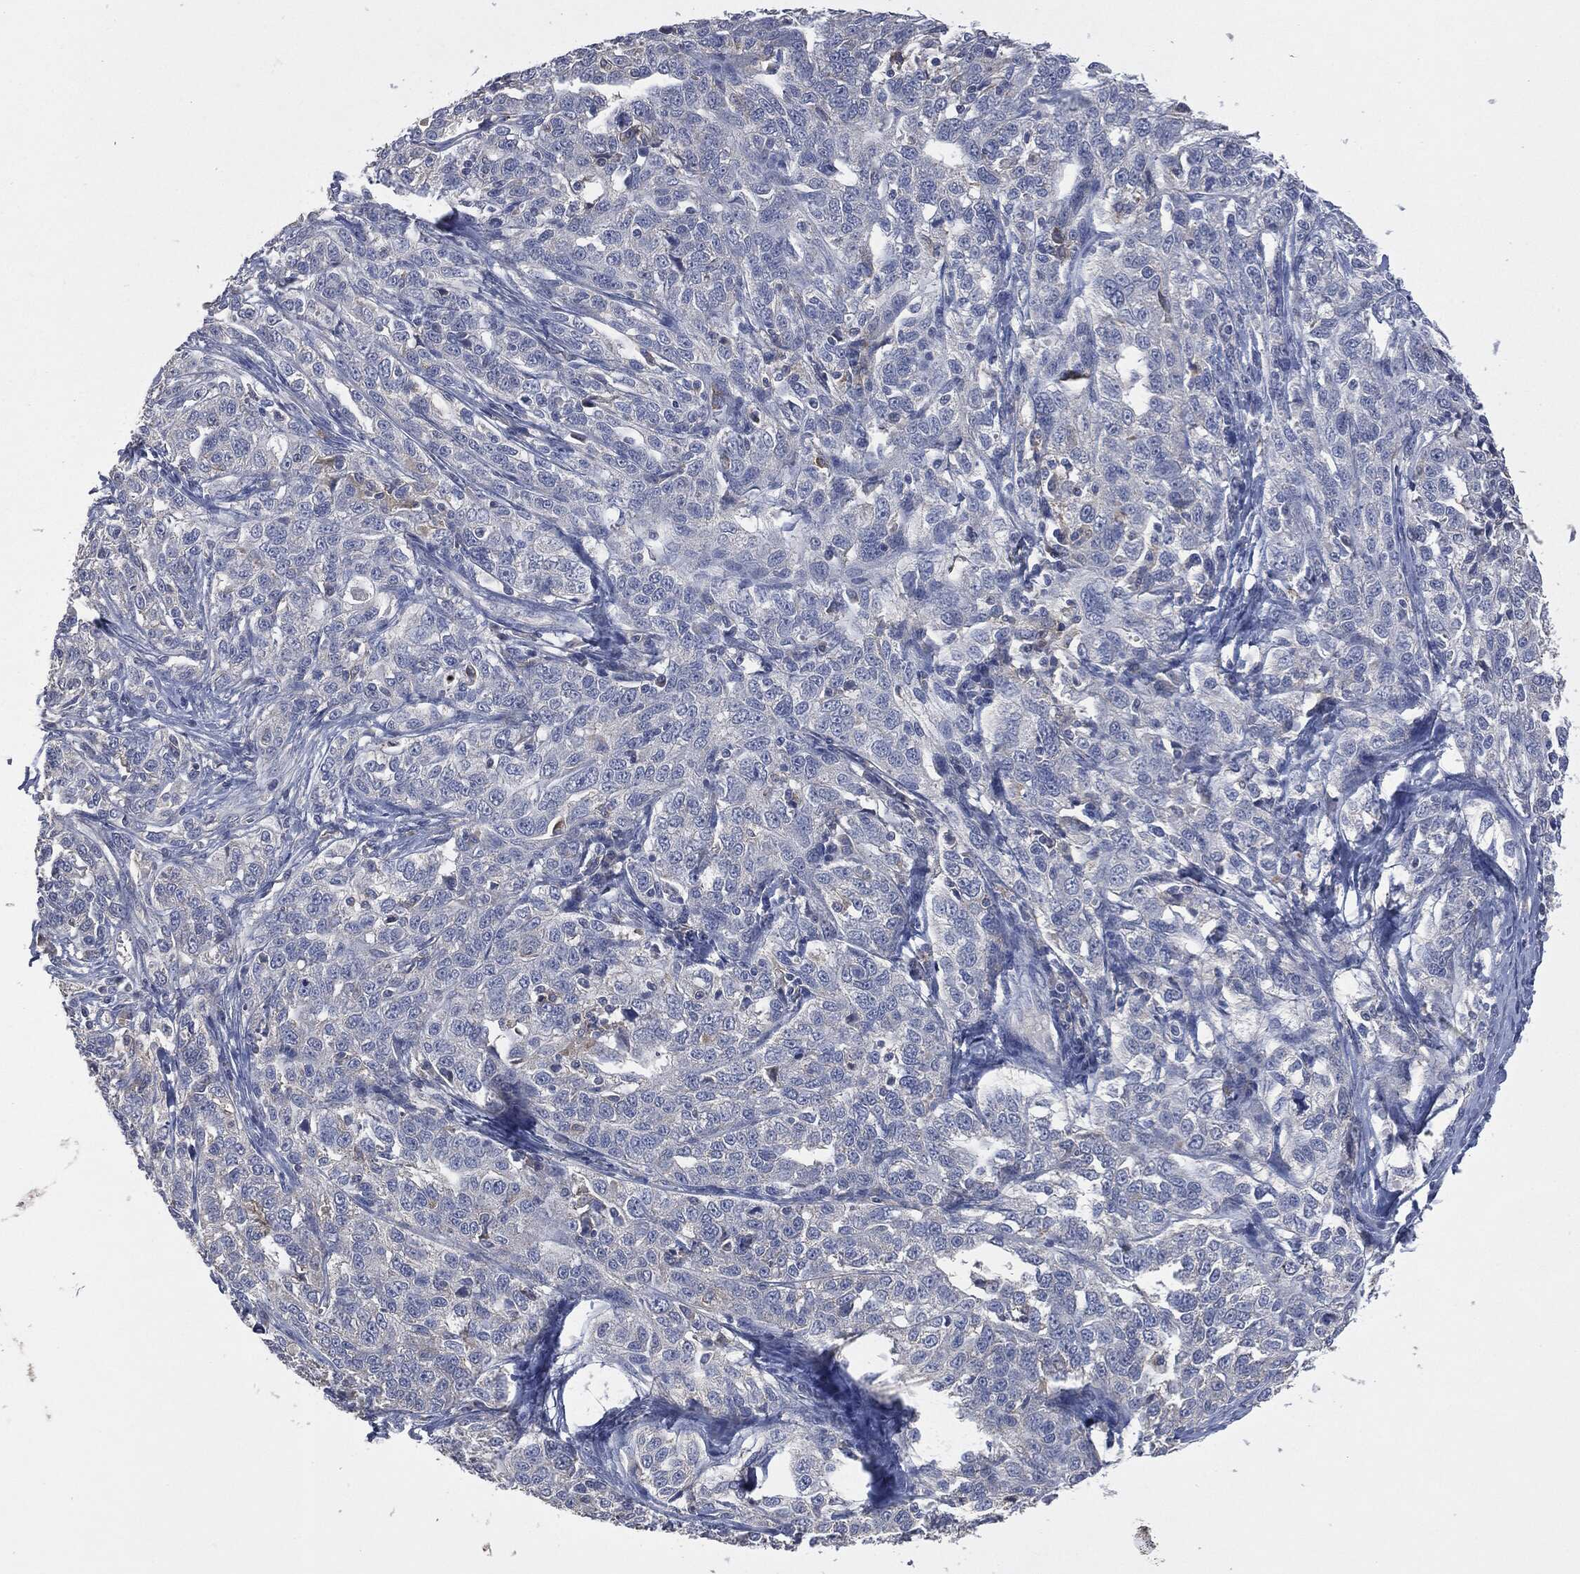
{"staining": {"intensity": "negative", "quantity": "none", "location": "none"}, "tissue": "ovarian cancer", "cell_type": "Tumor cells", "image_type": "cancer", "snomed": [{"axis": "morphology", "description": "Cystadenocarcinoma, serous, NOS"}, {"axis": "topography", "description": "Ovary"}], "caption": "Immunohistochemical staining of human ovarian cancer (serous cystadenocarcinoma) demonstrates no significant positivity in tumor cells.", "gene": "CD33", "patient": {"sex": "female", "age": 71}}